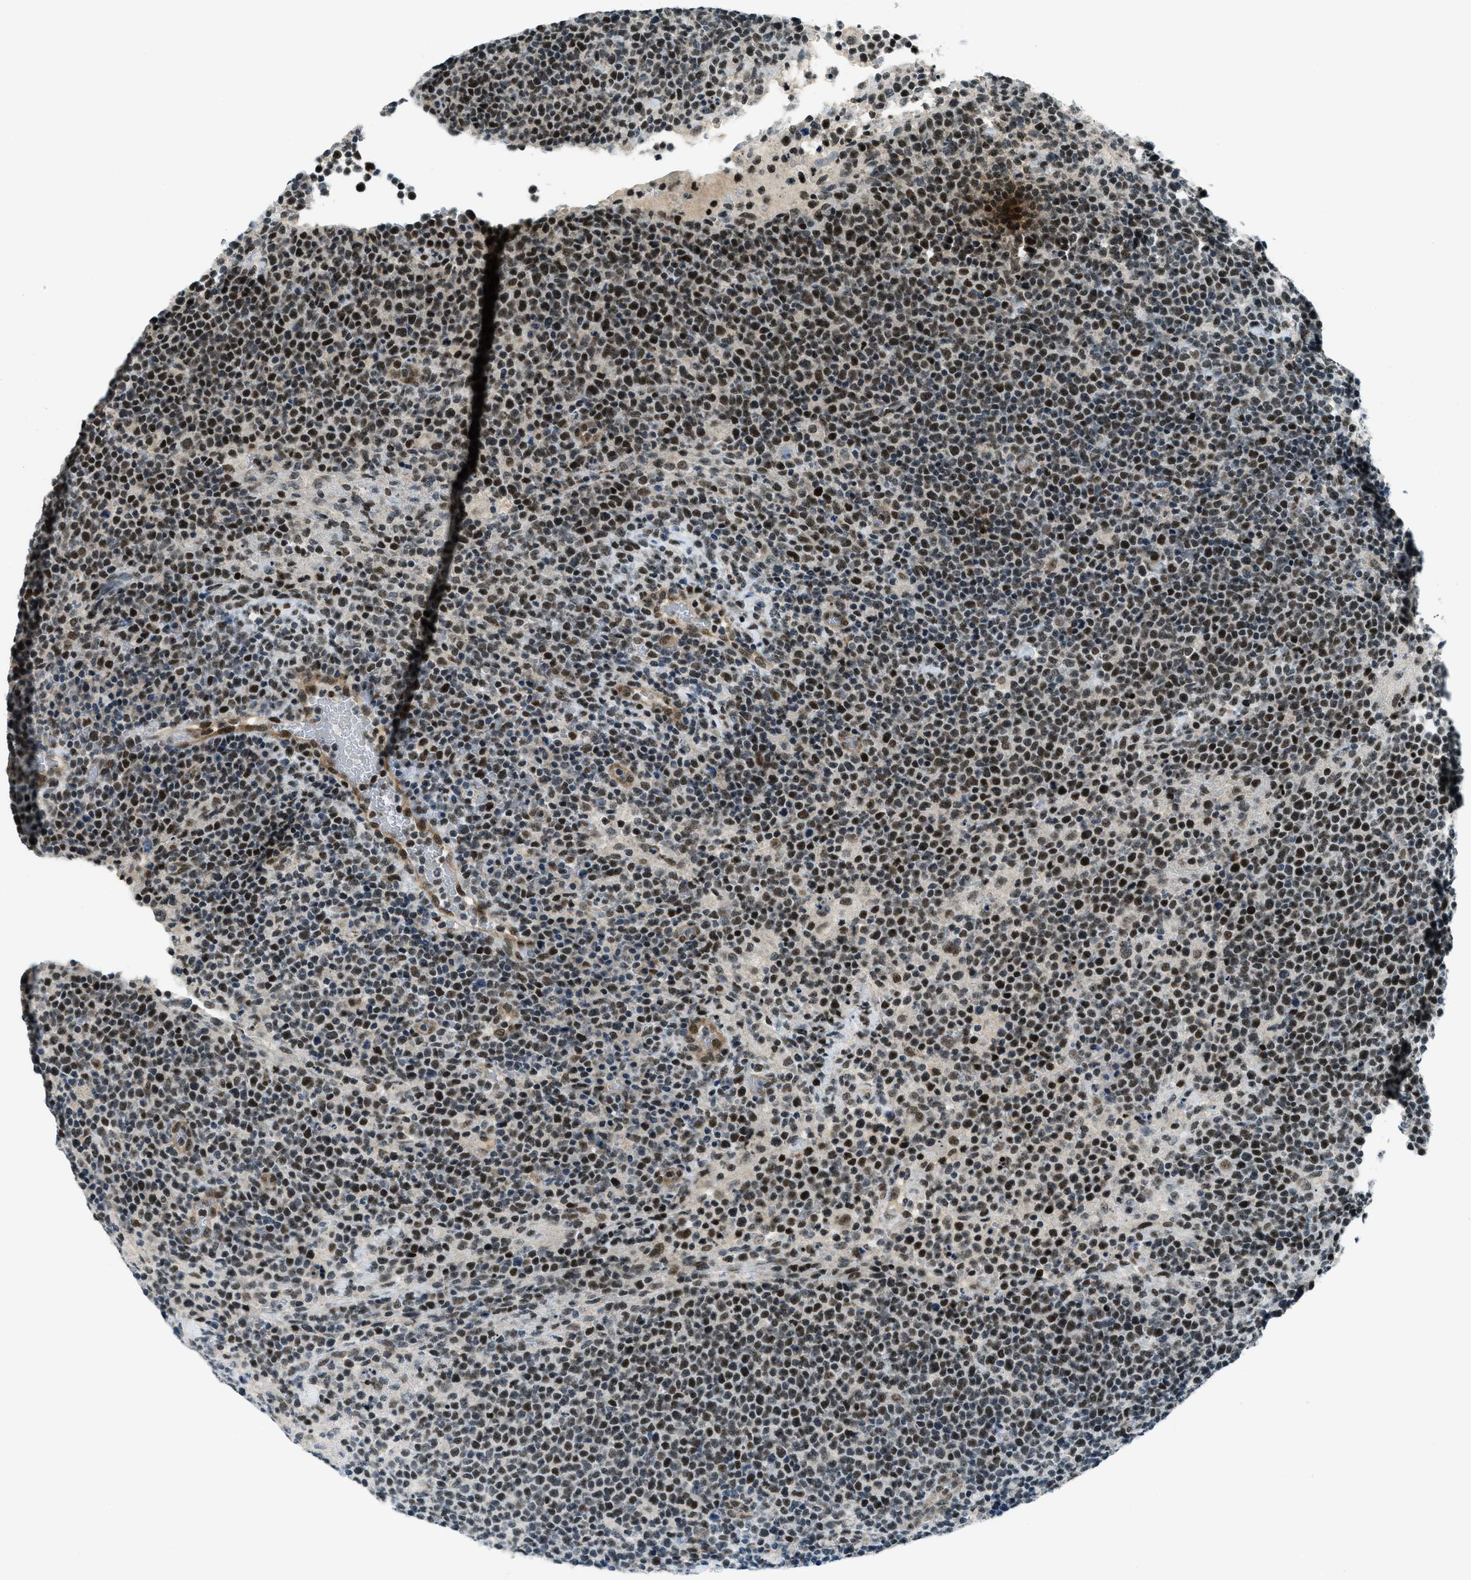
{"staining": {"intensity": "moderate", "quantity": ">75%", "location": "nuclear"}, "tissue": "lymphoma", "cell_type": "Tumor cells", "image_type": "cancer", "snomed": [{"axis": "morphology", "description": "Malignant lymphoma, non-Hodgkin's type, High grade"}, {"axis": "topography", "description": "Lymph node"}], "caption": "This histopathology image reveals immunohistochemistry (IHC) staining of high-grade malignant lymphoma, non-Hodgkin's type, with medium moderate nuclear expression in about >75% of tumor cells.", "gene": "KLF6", "patient": {"sex": "male", "age": 61}}